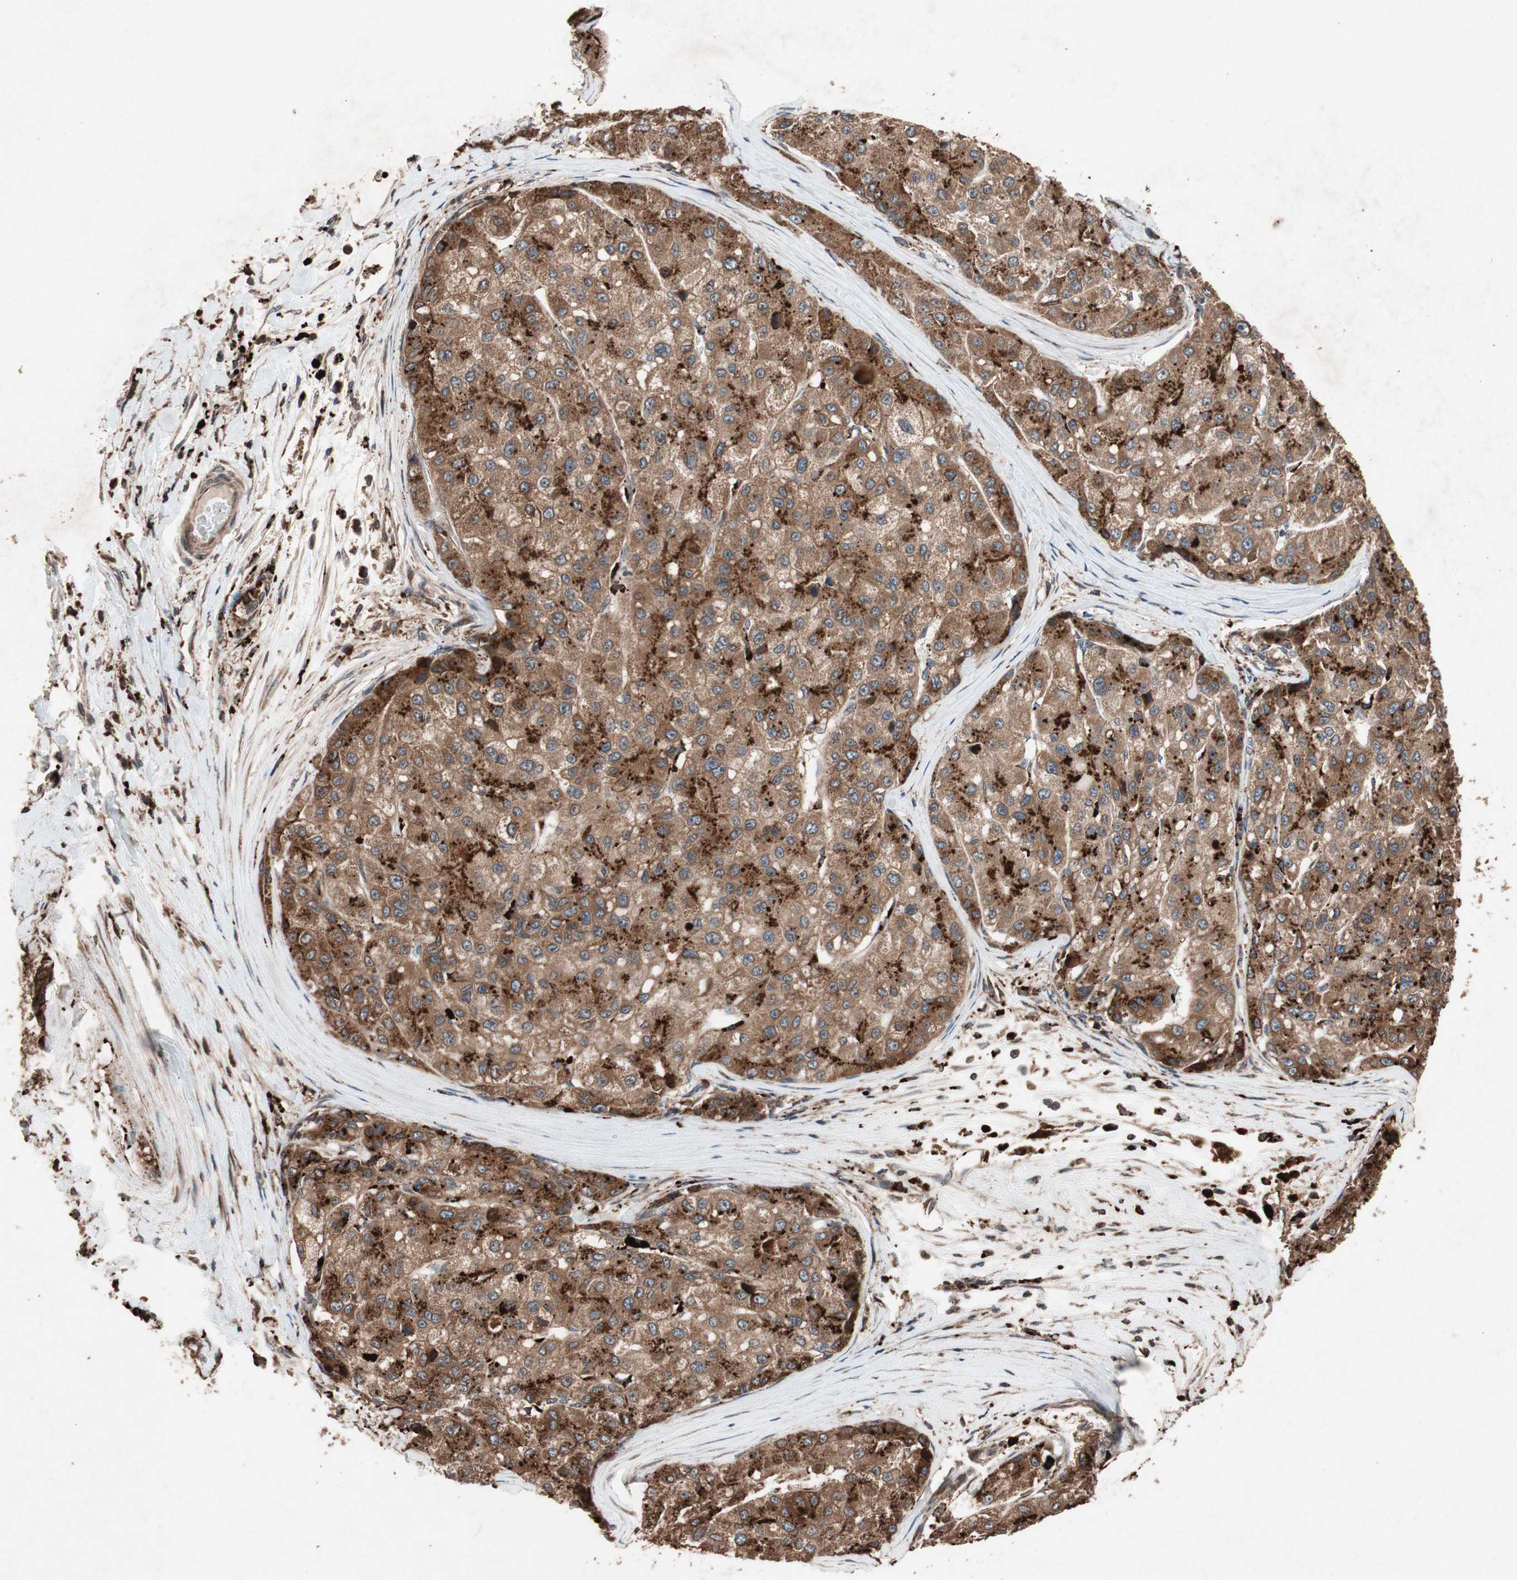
{"staining": {"intensity": "strong", "quantity": ">75%", "location": "cytoplasmic/membranous"}, "tissue": "liver cancer", "cell_type": "Tumor cells", "image_type": "cancer", "snomed": [{"axis": "morphology", "description": "Carcinoma, Hepatocellular, NOS"}, {"axis": "topography", "description": "Liver"}], "caption": "There is high levels of strong cytoplasmic/membranous positivity in tumor cells of hepatocellular carcinoma (liver), as demonstrated by immunohistochemical staining (brown color).", "gene": "RAB1A", "patient": {"sex": "male", "age": 80}}